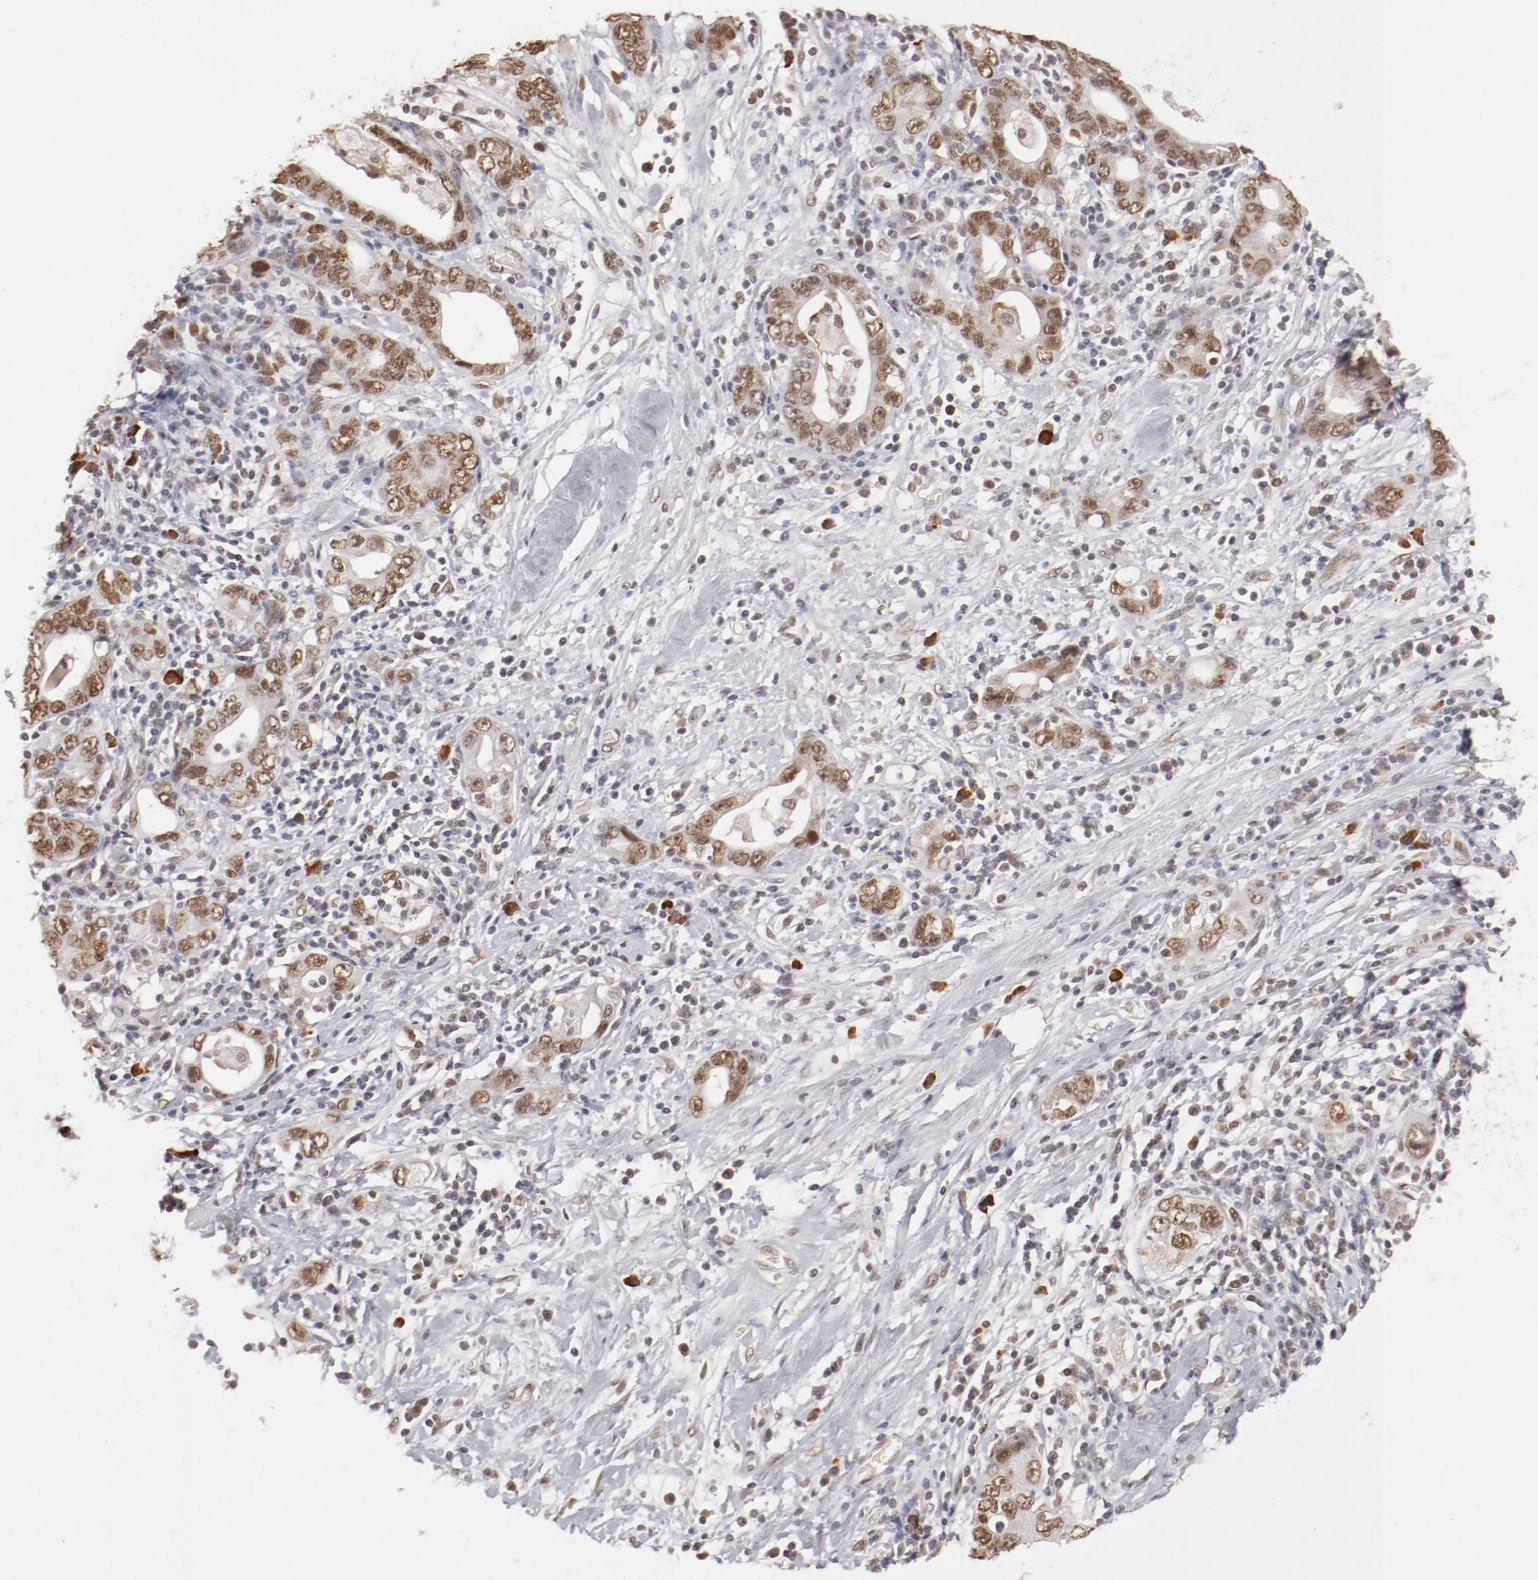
{"staining": {"intensity": "moderate", "quantity": ">75%", "location": "nuclear"}, "tissue": "stomach cancer", "cell_type": "Tumor cells", "image_type": "cancer", "snomed": [{"axis": "morphology", "description": "Adenocarcinoma, NOS"}, {"axis": "topography", "description": "Stomach, lower"}], "caption": "Immunohistochemistry (IHC) micrograph of stomach cancer (adenocarcinoma) stained for a protein (brown), which displays medium levels of moderate nuclear expression in approximately >75% of tumor cells.", "gene": "NFE2", "patient": {"sex": "female", "age": 93}}